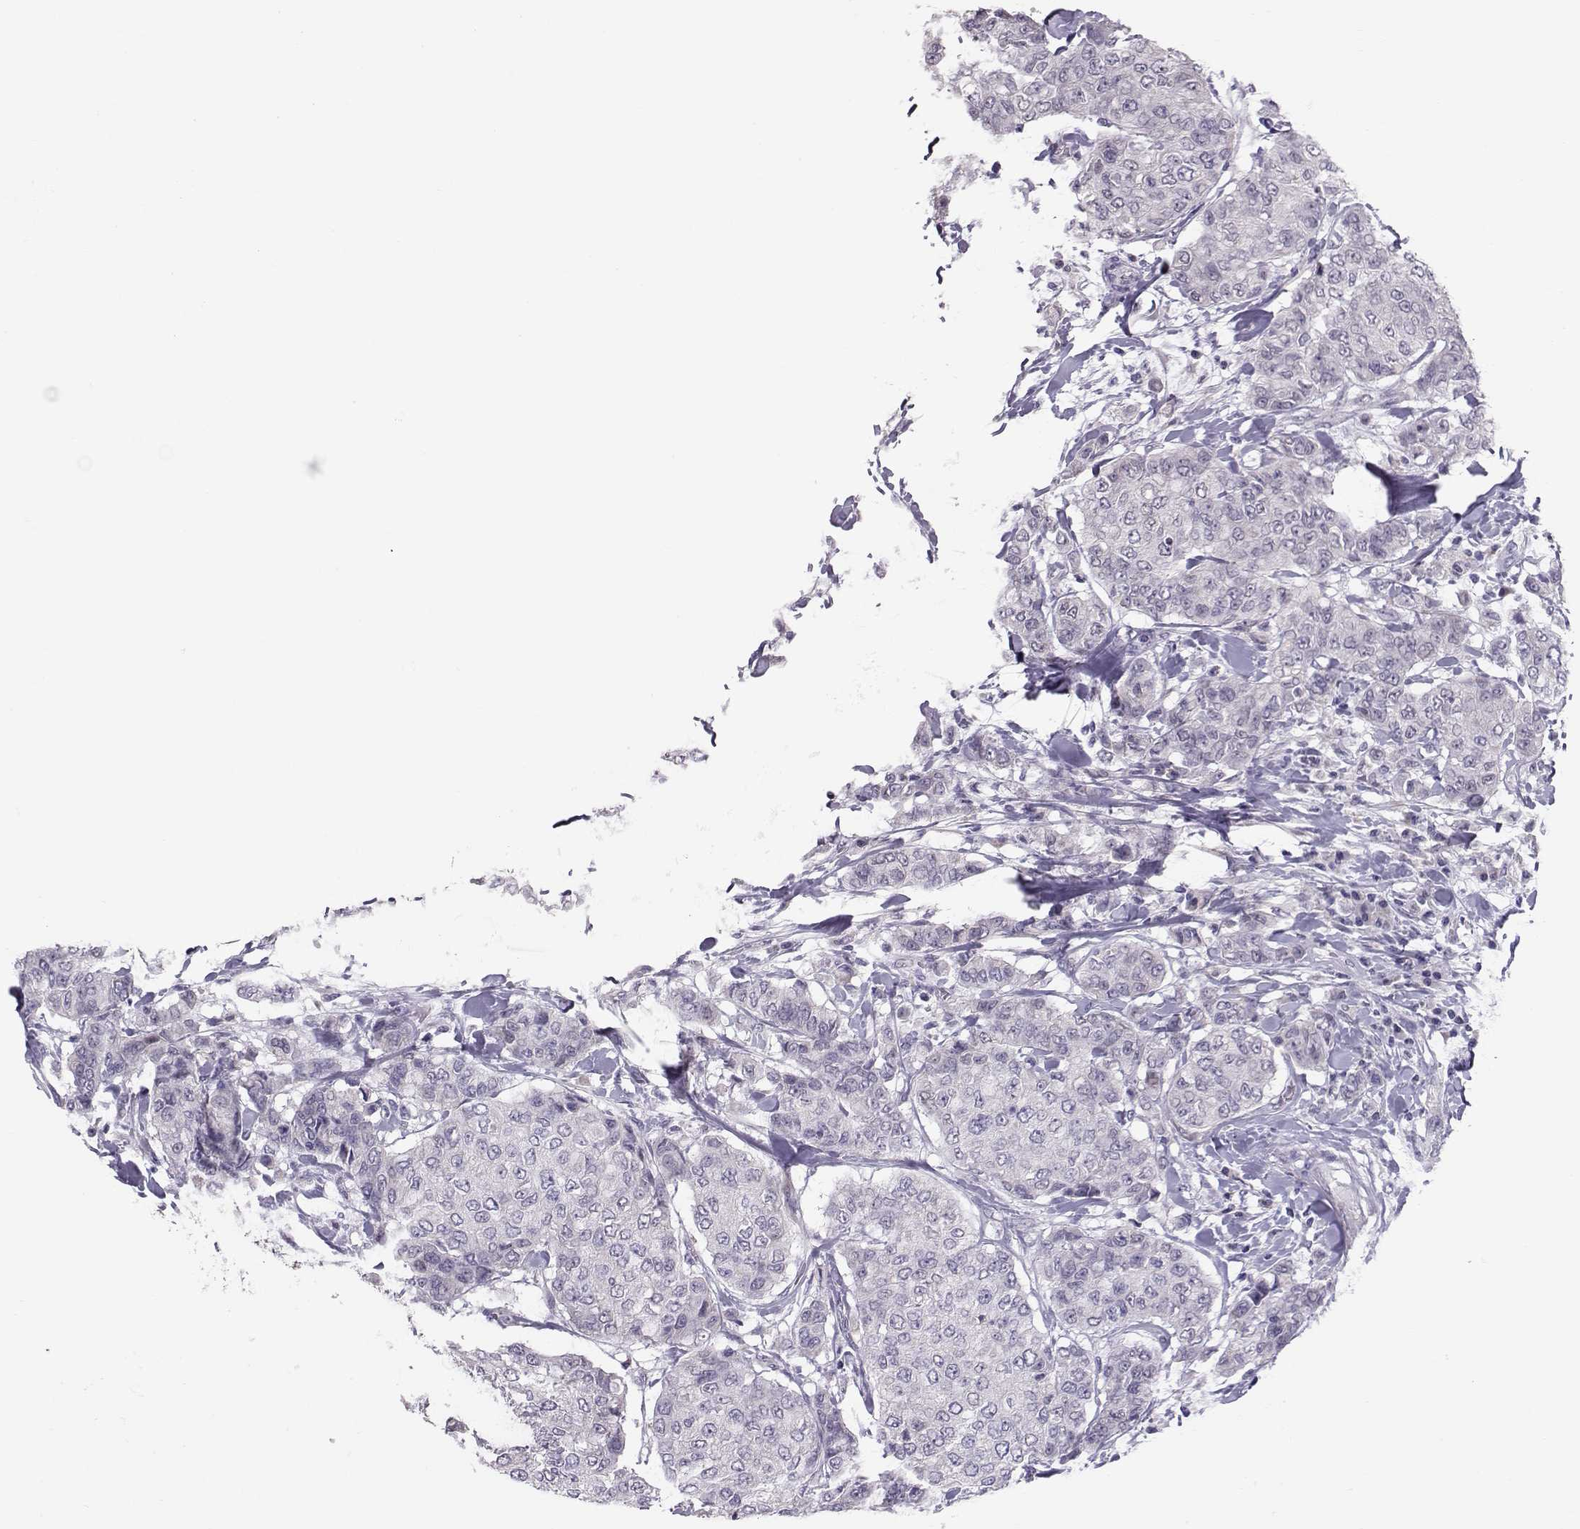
{"staining": {"intensity": "negative", "quantity": "none", "location": "none"}, "tissue": "breast cancer", "cell_type": "Tumor cells", "image_type": "cancer", "snomed": [{"axis": "morphology", "description": "Duct carcinoma"}, {"axis": "topography", "description": "Breast"}], "caption": "Breast invasive ductal carcinoma was stained to show a protein in brown. There is no significant staining in tumor cells.", "gene": "DNAAF1", "patient": {"sex": "female", "age": 27}}